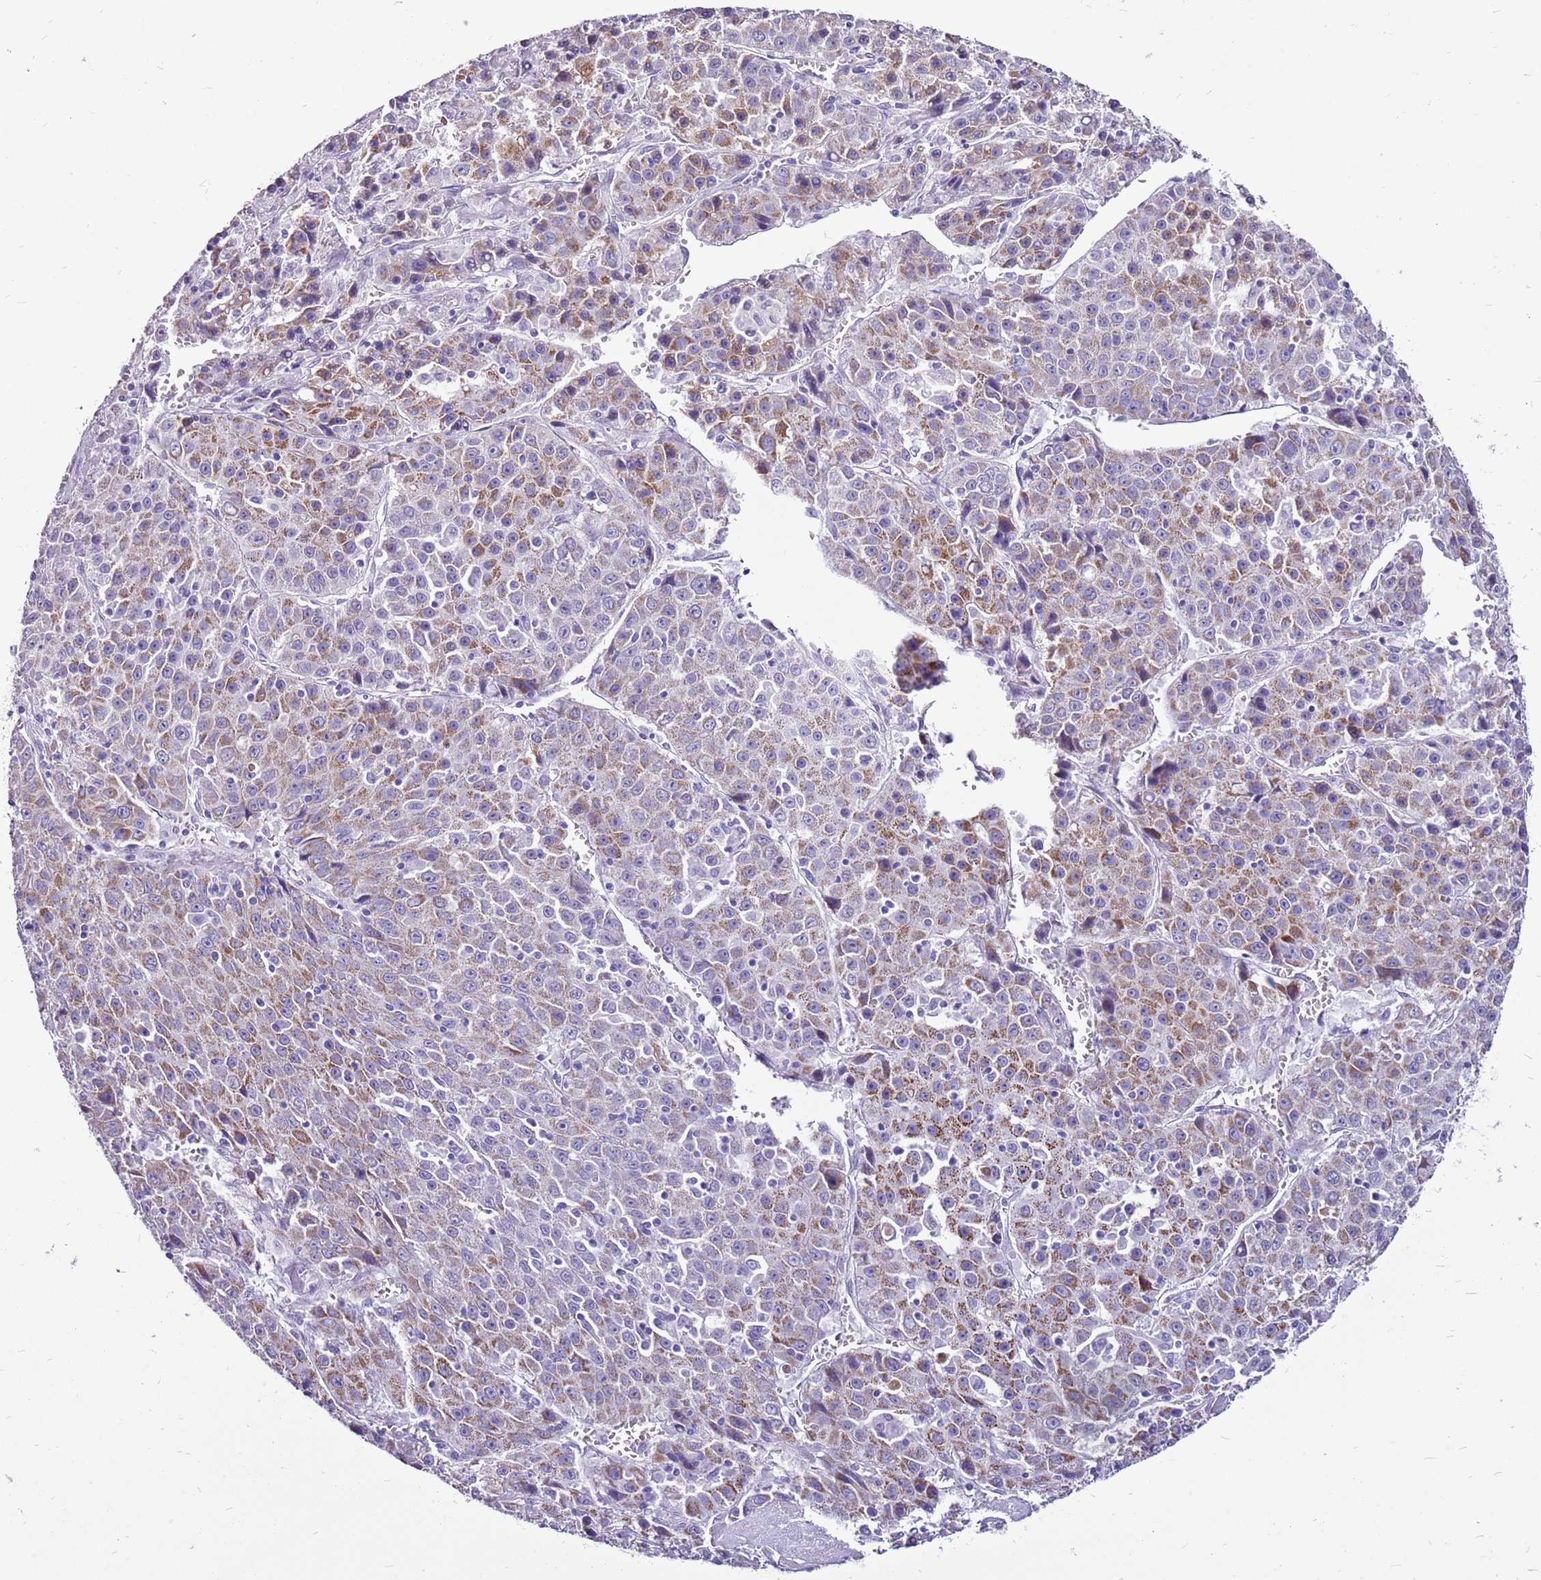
{"staining": {"intensity": "moderate", "quantity": ">75%", "location": "cytoplasmic/membranous"}, "tissue": "liver cancer", "cell_type": "Tumor cells", "image_type": "cancer", "snomed": [{"axis": "morphology", "description": "Carcinoma, Hepatocellular, NOS"}, {"axis": "topography", "description": "Liver"}], "caption": "Tumor cells exhibit medium levels of moderate cytoplasmic/membranous staining in approximately >75% of cells in human liver cancer.", "gene": "ACSS3", "patient": {"sex": "female", "age": 53}}